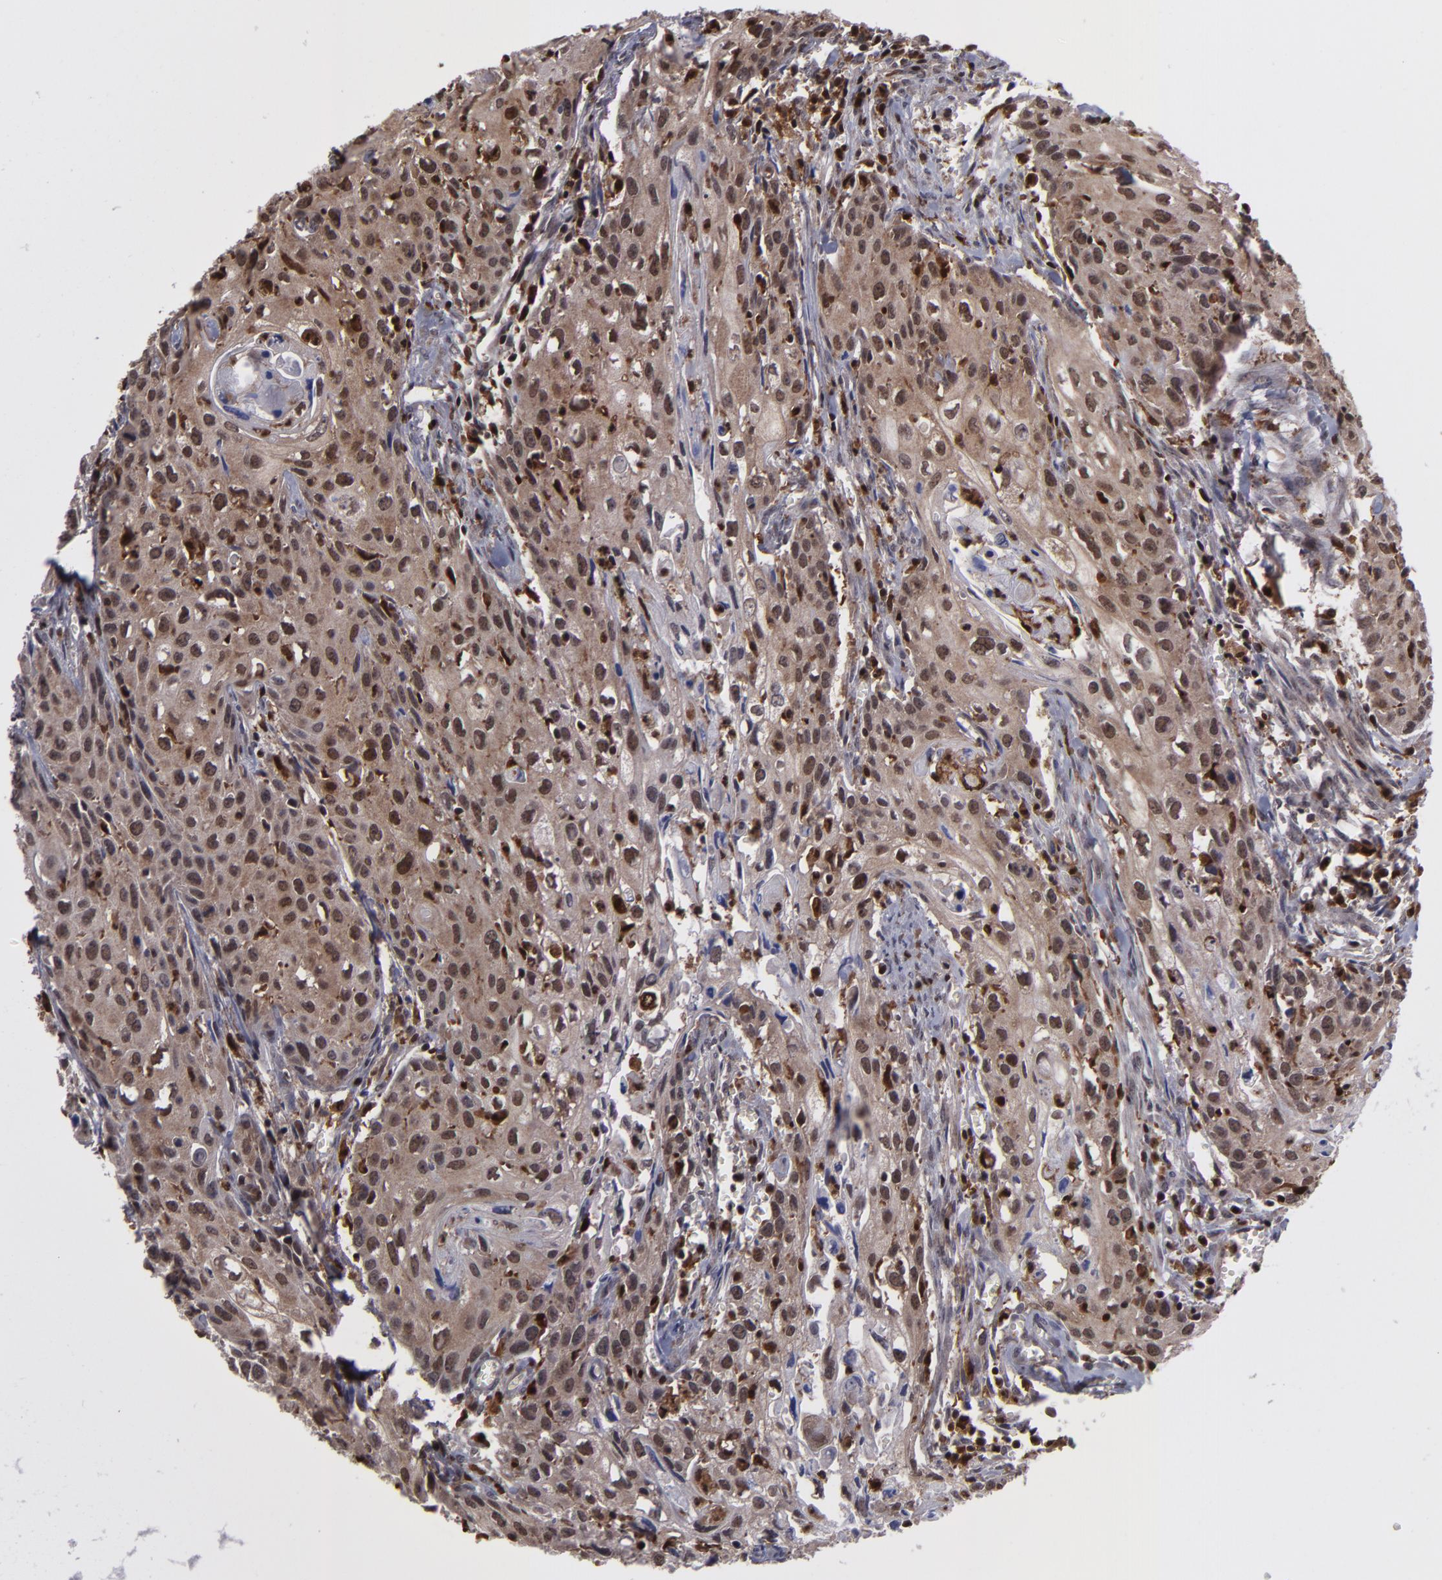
{"staining": {"intensity": "moderate", "quantity": ">75%", "location": "cytoplasmic/membranous,nuclear"}, "tissue": "urothelial cancer", "cell_type": "Tumor cells", "image_type": "cancer", "snomed": [{"axis": "morphology", "description": "Urothelial carcinoma, High grade"}, {"axis": "topography", "description": "Urinary bladder"}], "caption": "IHC image of neoplastic tissue: urothelial cancer stained using immunohistochemistry exhibits medium levels of moderate protein expression localized specifically in the cytoplasmic/membranous and nuclear of tumor cells, appearing as a cytoplasmic/membranous and nuclear brown color.", "gene": "GRB2", "patient": {"sex": "male", "age": 54}}